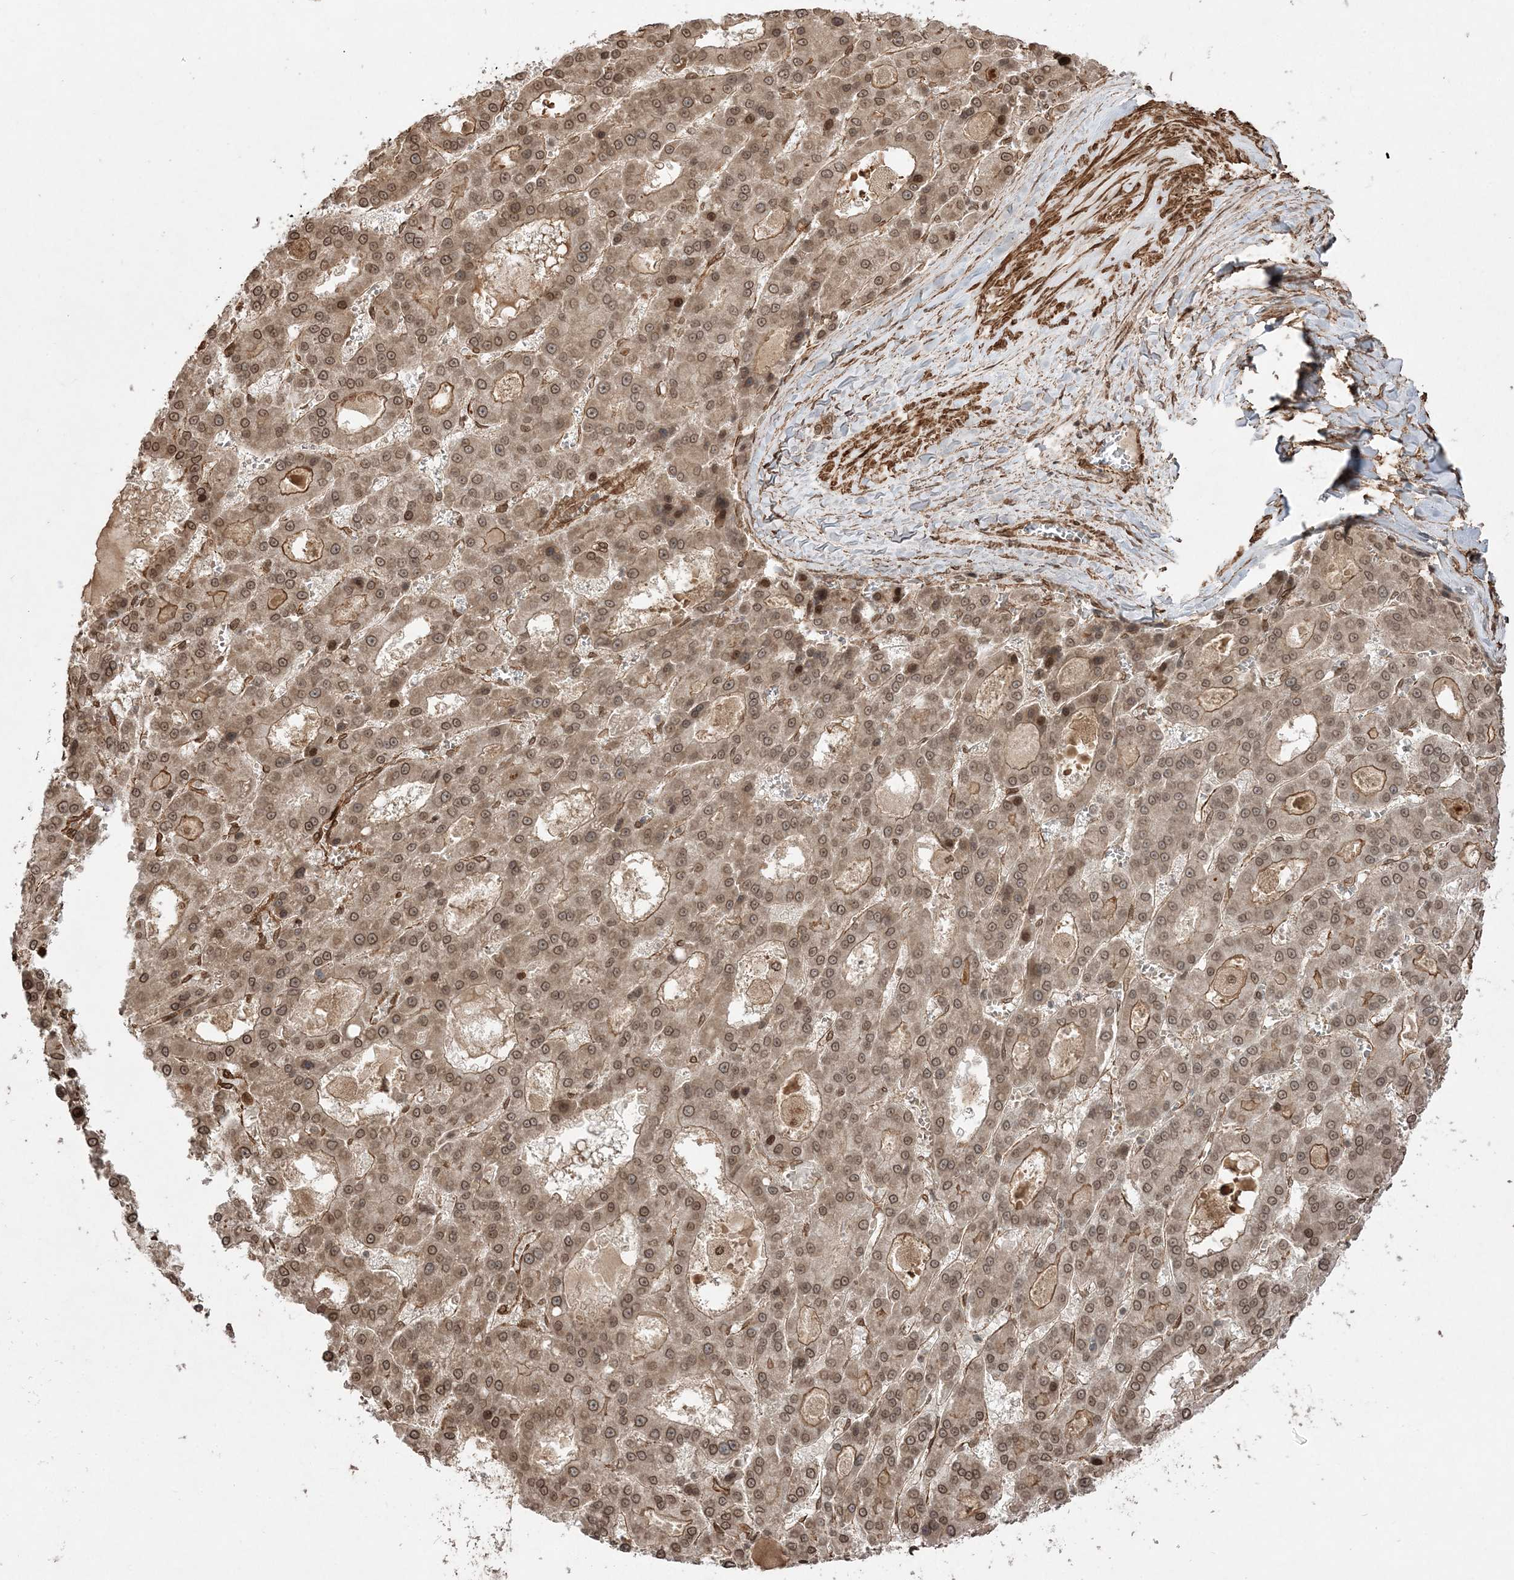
{"staining": {"intensity": "moderate", "quantity": ">75%", "location": "cytoplasmic/membranous,nuclear"}, "tissue": "liver cancer", "cell_type": "Tumor cells", "image_type": "cancer", "snomed": [{"axis": "morphology", "description": "Carcinoma, Hepatocellular, NOS"}, {"axis": "topography", "description": "Liver"}], "caption": "High-power microscopy captured an immunohistochemistry image of liver hepatocellular carcinoma, revealing moderate cytoplasmic/membranous and nuclear staining in about >75% of tumor cells. The staining was performed using DAB (3,3'-diaminobenzidine) to visualize the protein expression in brown, while the nuclei were stained in blue with hematoxylin (Magnification: 20x).", "gene": "ETAA1", "patient": {"sex": "male", "age": 70}}